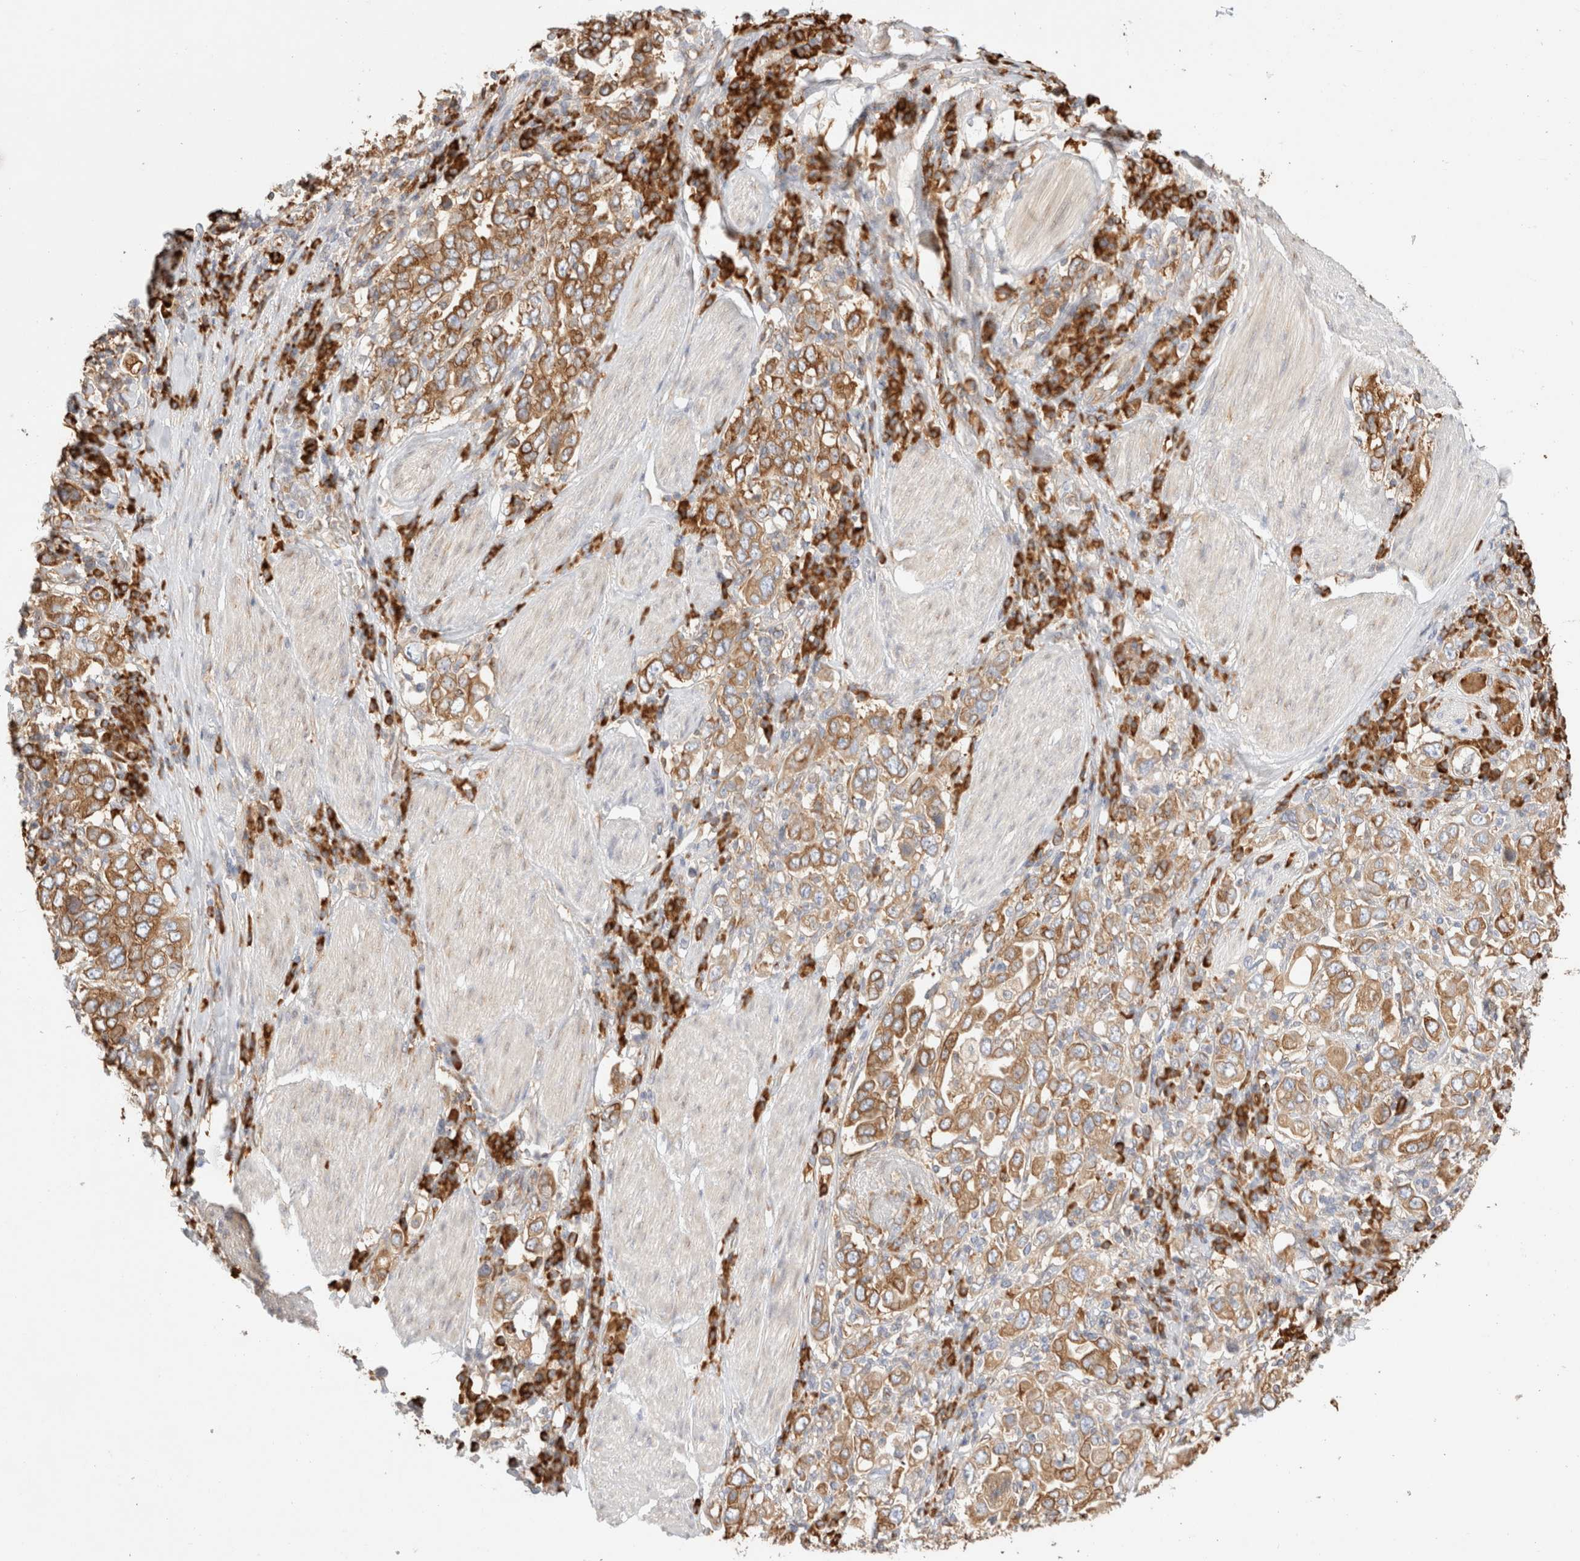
{"staining": {"intensity": "moderate", "quantity": ">75%", "location": "cytoplasmic/membranous"}, "tissue": "stomach cancer", "cell_type": "Tumor cells", "image_type": "cancer", "snomed": [{"axis": "morphology", "description": "Adenocarcinoma, NOS"}, {"axis": "topography", "description": "Stomach, upper"}], "caption": "An image of stomach adenocarcinoma stained for a protein displays moderate cytoplasmic/membranous brown staining in tumor cells.", "gene": "ZC2HC1A", "patient": {"sex": "male", "age": 62}}